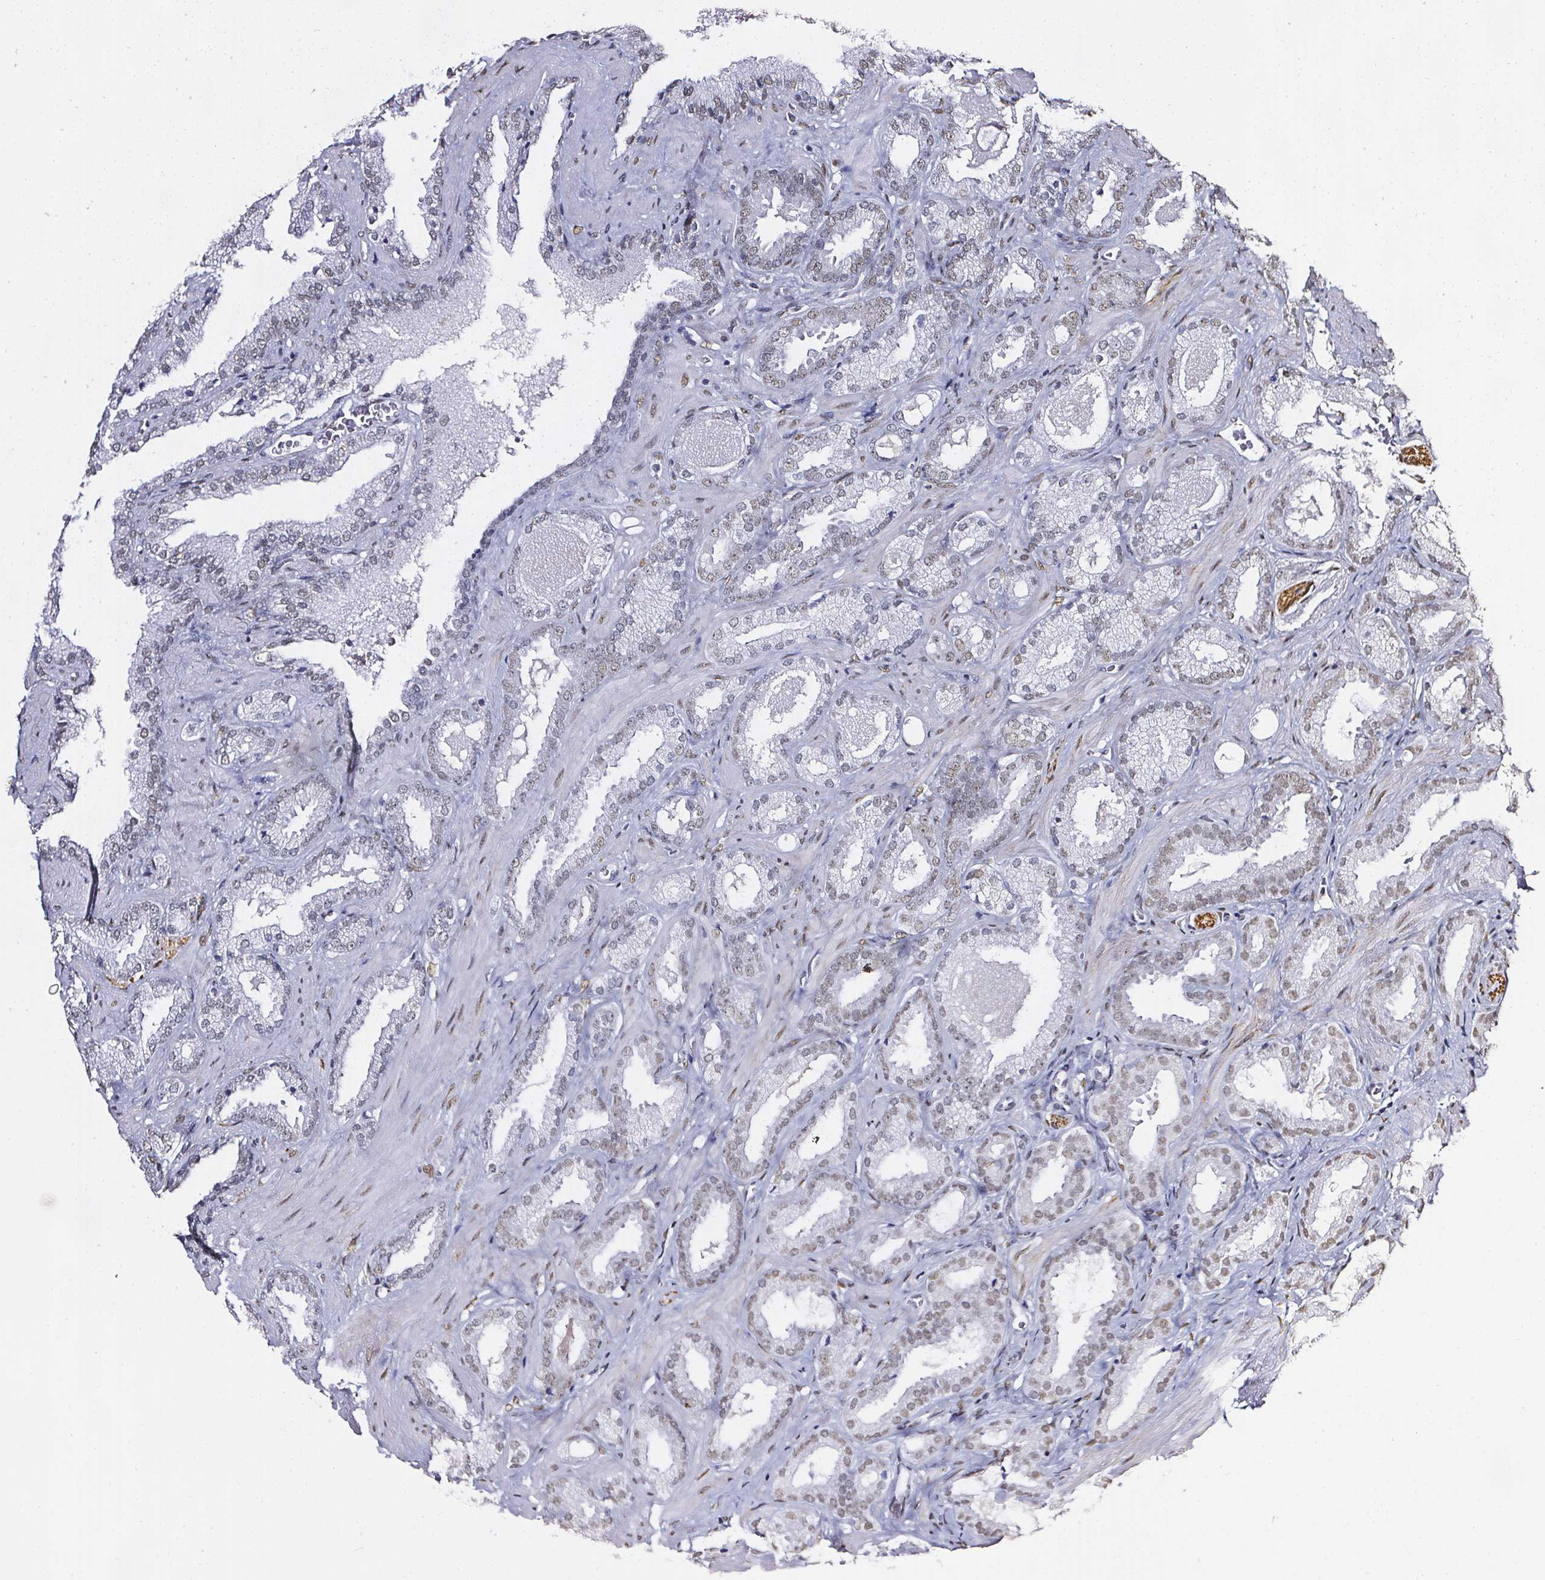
{"staining": {"intensity": "weak", "quantity": "25%-75%", "location": "nuclear"}, "tissue": "prostate cancer", "cell_type": "Tumor cells", "image_type": "cancer", "snomed": [{"axis": "morphology", "description": "Adenocarcinoma, Low grade"}, {"axis": "topography", "description": "Prostate"}], "caption": "A high-resolution image shows immunohistochemistry staining of low-grade adenocarcinoma (prostate), which shows weak nuclear staining in about 25%-75% of tumor cells. The staining was performed using DAB to visualize the protein expression in brown, while the nuclei were stained in blue with hematoxylin (Magnification: 20x).", "gene": "GP6", "patient": {"sex": "male", "age": 62}}